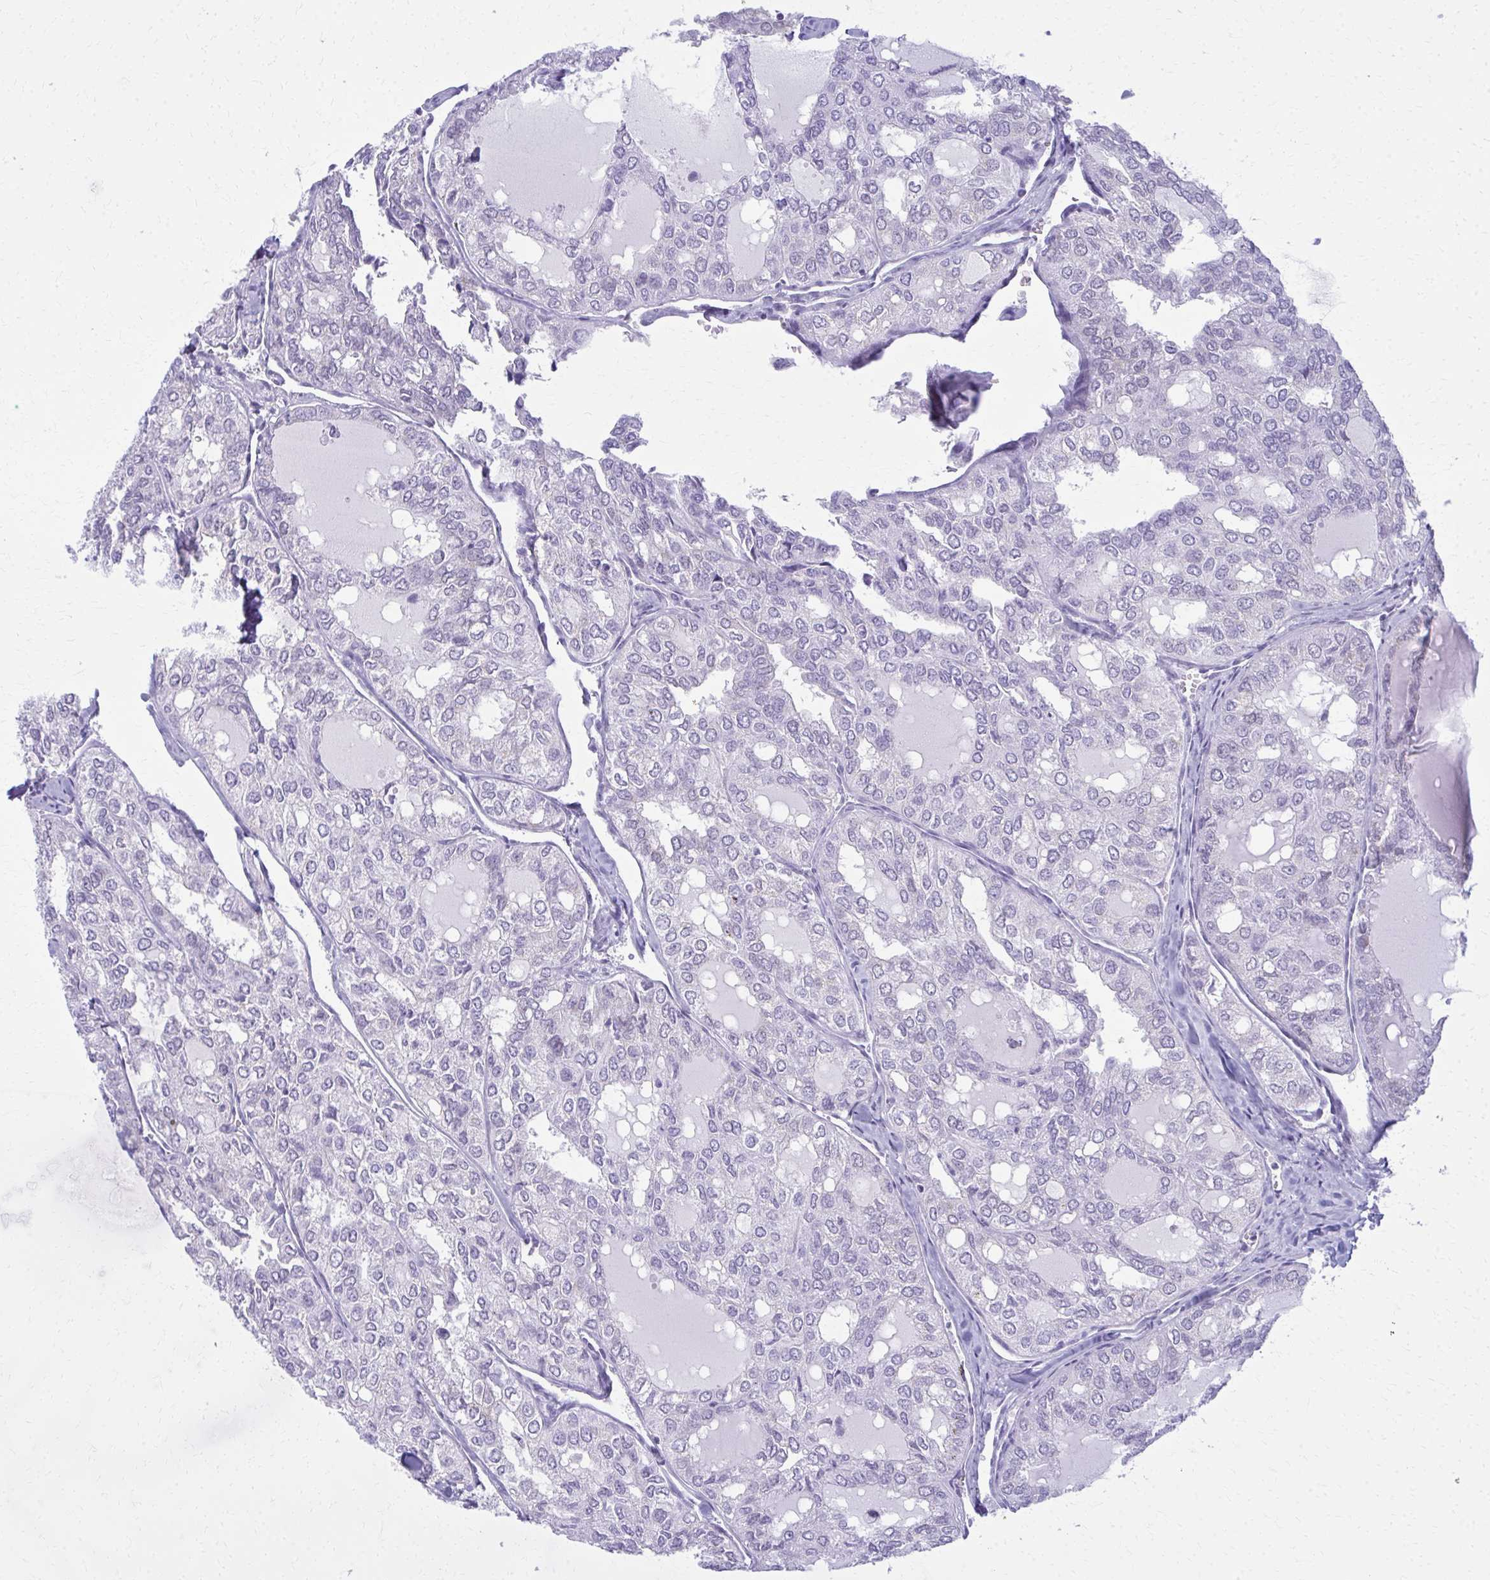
{"staining": {"intensity": "weak", "quantity": "<25%", "location": "cytoplasmic/membranous"}, "tissue": "thyroid cancer", "cell_type": "Tumor cells", "image_type": "cancer", "snomed": [{"axis": "morphology", "description": "Follicular adenoma carcinoma, NOS"}, {"axis": "topography", "description": "Thyroid gland"}], "caption": "Immunohistochemistry (IHC) histopathology image of neoplastic tissue: human follicular adenoma carcinoma (thyroid) stained with DAB (3,3'-diaminobenzidine) demonstrates no significant protein expression in tumor cells.", "gene": "SCLY", "patient": {"sex": "male", "age": 75}}